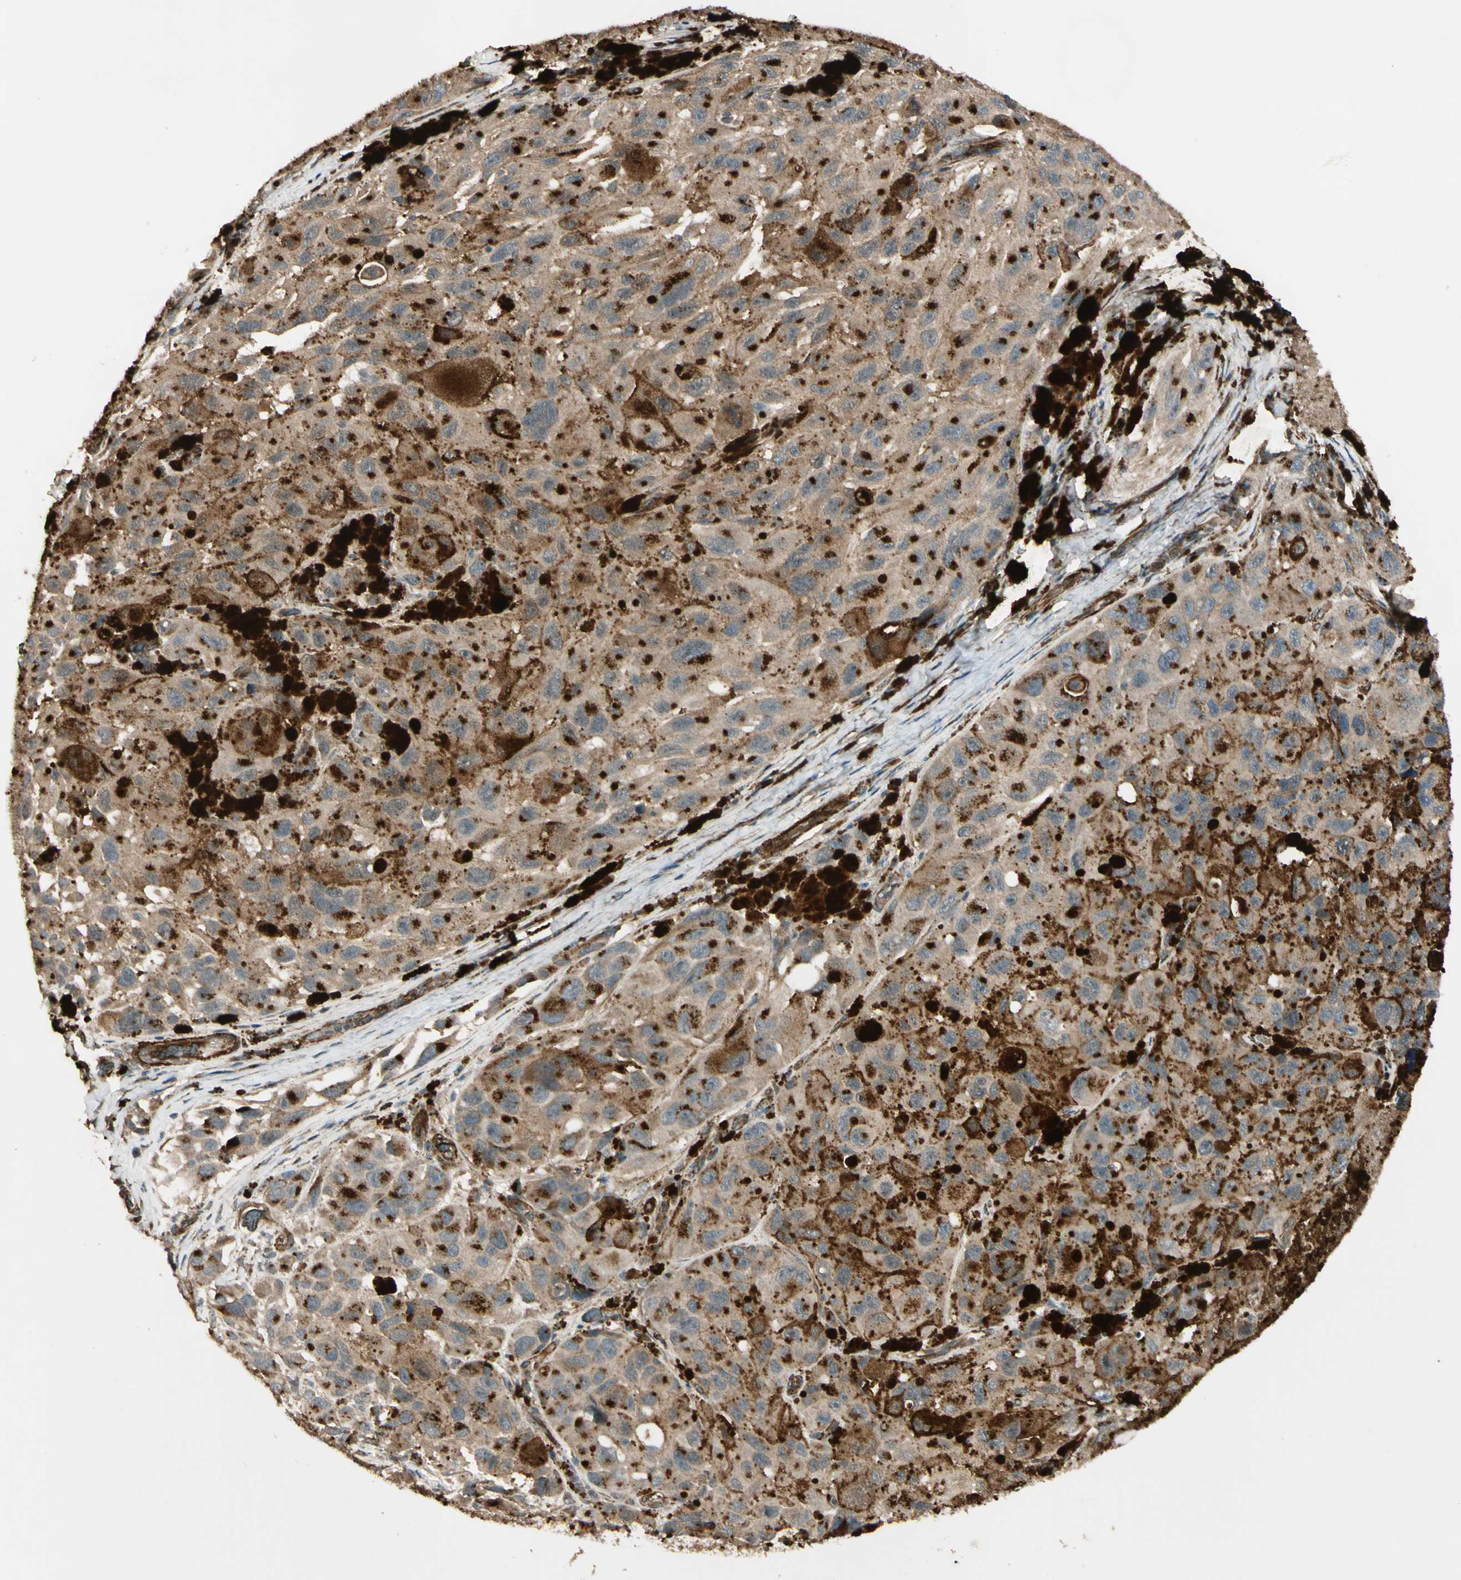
{"staining": {"intensity": "strong", "quantity": ">75%", "location": "cytoplasmic/membranous"}, "tissue": "melanoma", "cell_type": "Tumor cells", "image_type": "cancer", "snomed": [{"axis": "morphology", "description": "Malignant melanoma, NOS"}, {"axis": "topography", "description": "Skin"}], "caption": "Malignant melanoma stained with DAB immunohistochemistry reveals high levels of strong cytoplasmic/membranous positivity in approximately >75% of tumor cells.", "gene": "GCK", "patient": {"sex": "female", "age": 73}}